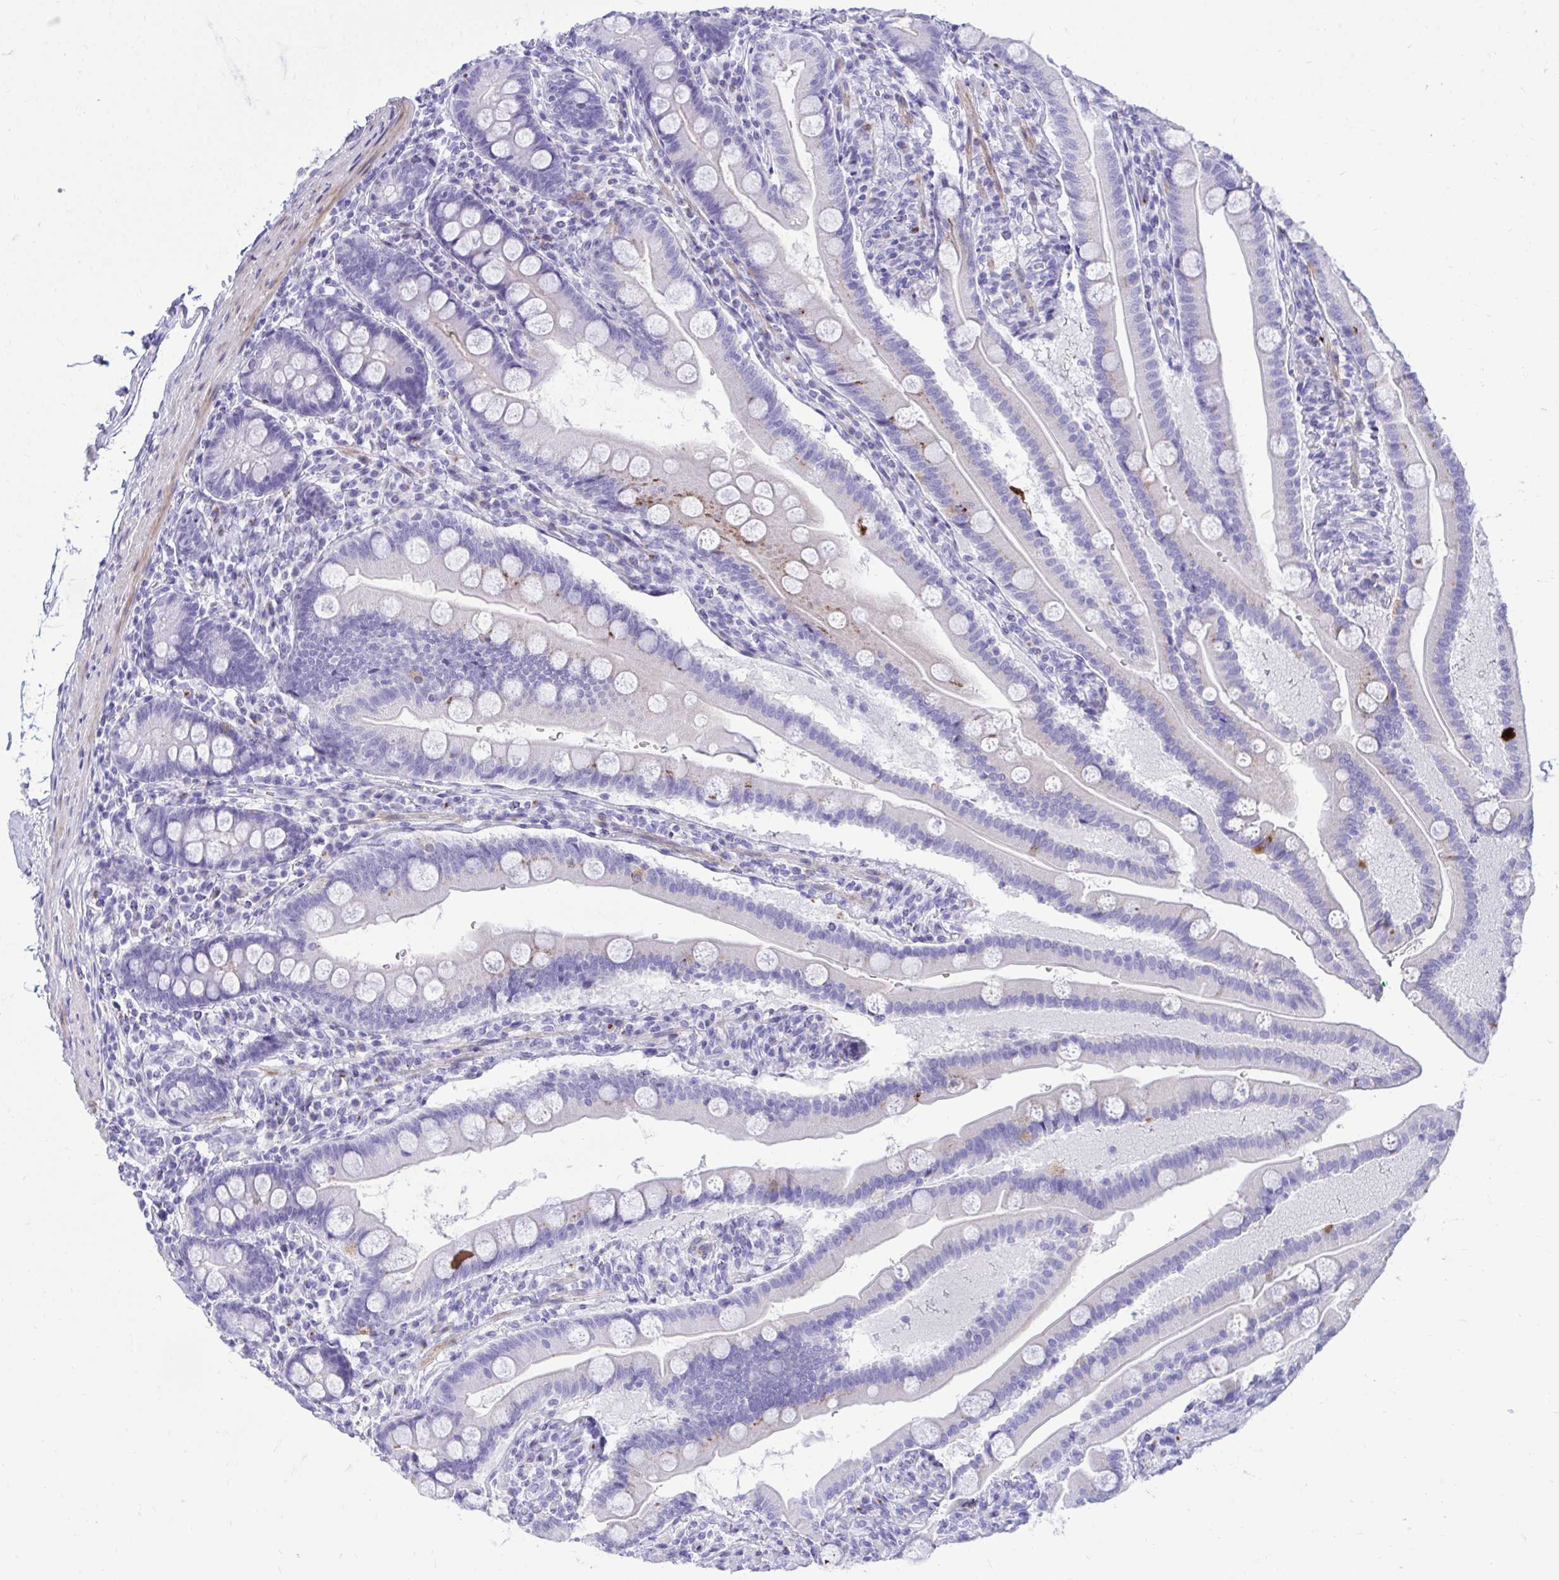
{"staining": {"intensity": "negative", "quantity": "none", "location": "none"}, "tissue": "duodenum", "cell_type": "Glandular cells", "image_type": "normal", "snomed": [{"axis": "morphology", "description": "Normal tissue, NOS"}, {"axis": "topography", "description": "Duodenum"}], "caption": "DAB (3,3'-diaminobenzidine) immunohistochemical staining of normal duodenum shows no significant staining in glandular cells.", "gene": "ANKDD1B", "patient": {"sex": "female", "age": 67}}